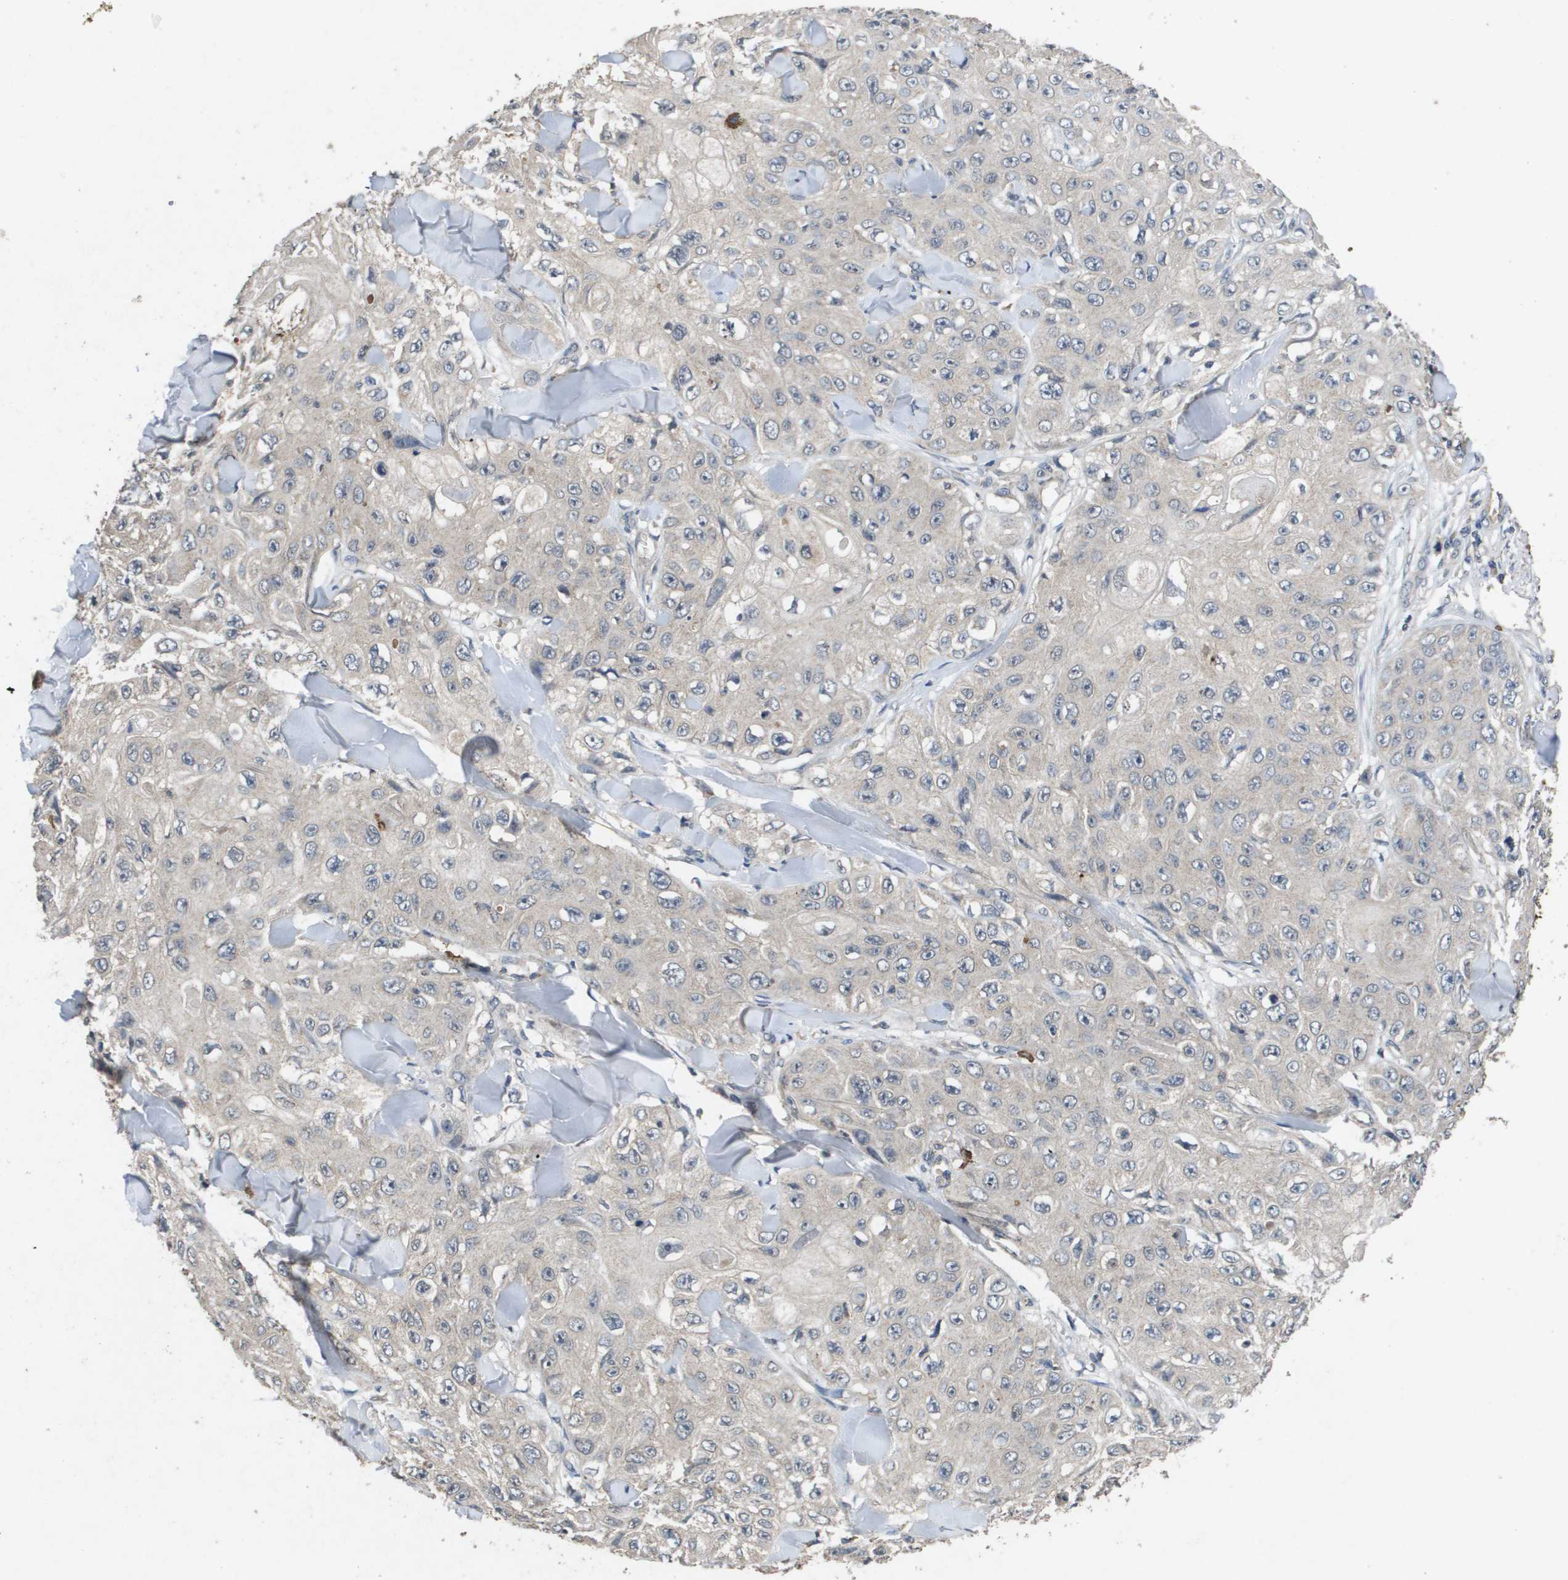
{"staining": {"intensity": "negative", "quantity": "none", "location": "none"}, "tissue": "skin cancer", "cell_type": "Tumor cells", "image_type": "cancer", "snomed": [{"axis": "morphology", "description": "Squamous cell carcinoma, NOS"}, {"axis": "topography", "description": "Skin"}], "caption": "This is a image of IHC staining of skin cancer (squamous cell carcinoma), which shows no positivity in tumor cells.", "gene": "PROC", "patient": {"sex": "male", "age": 86}}